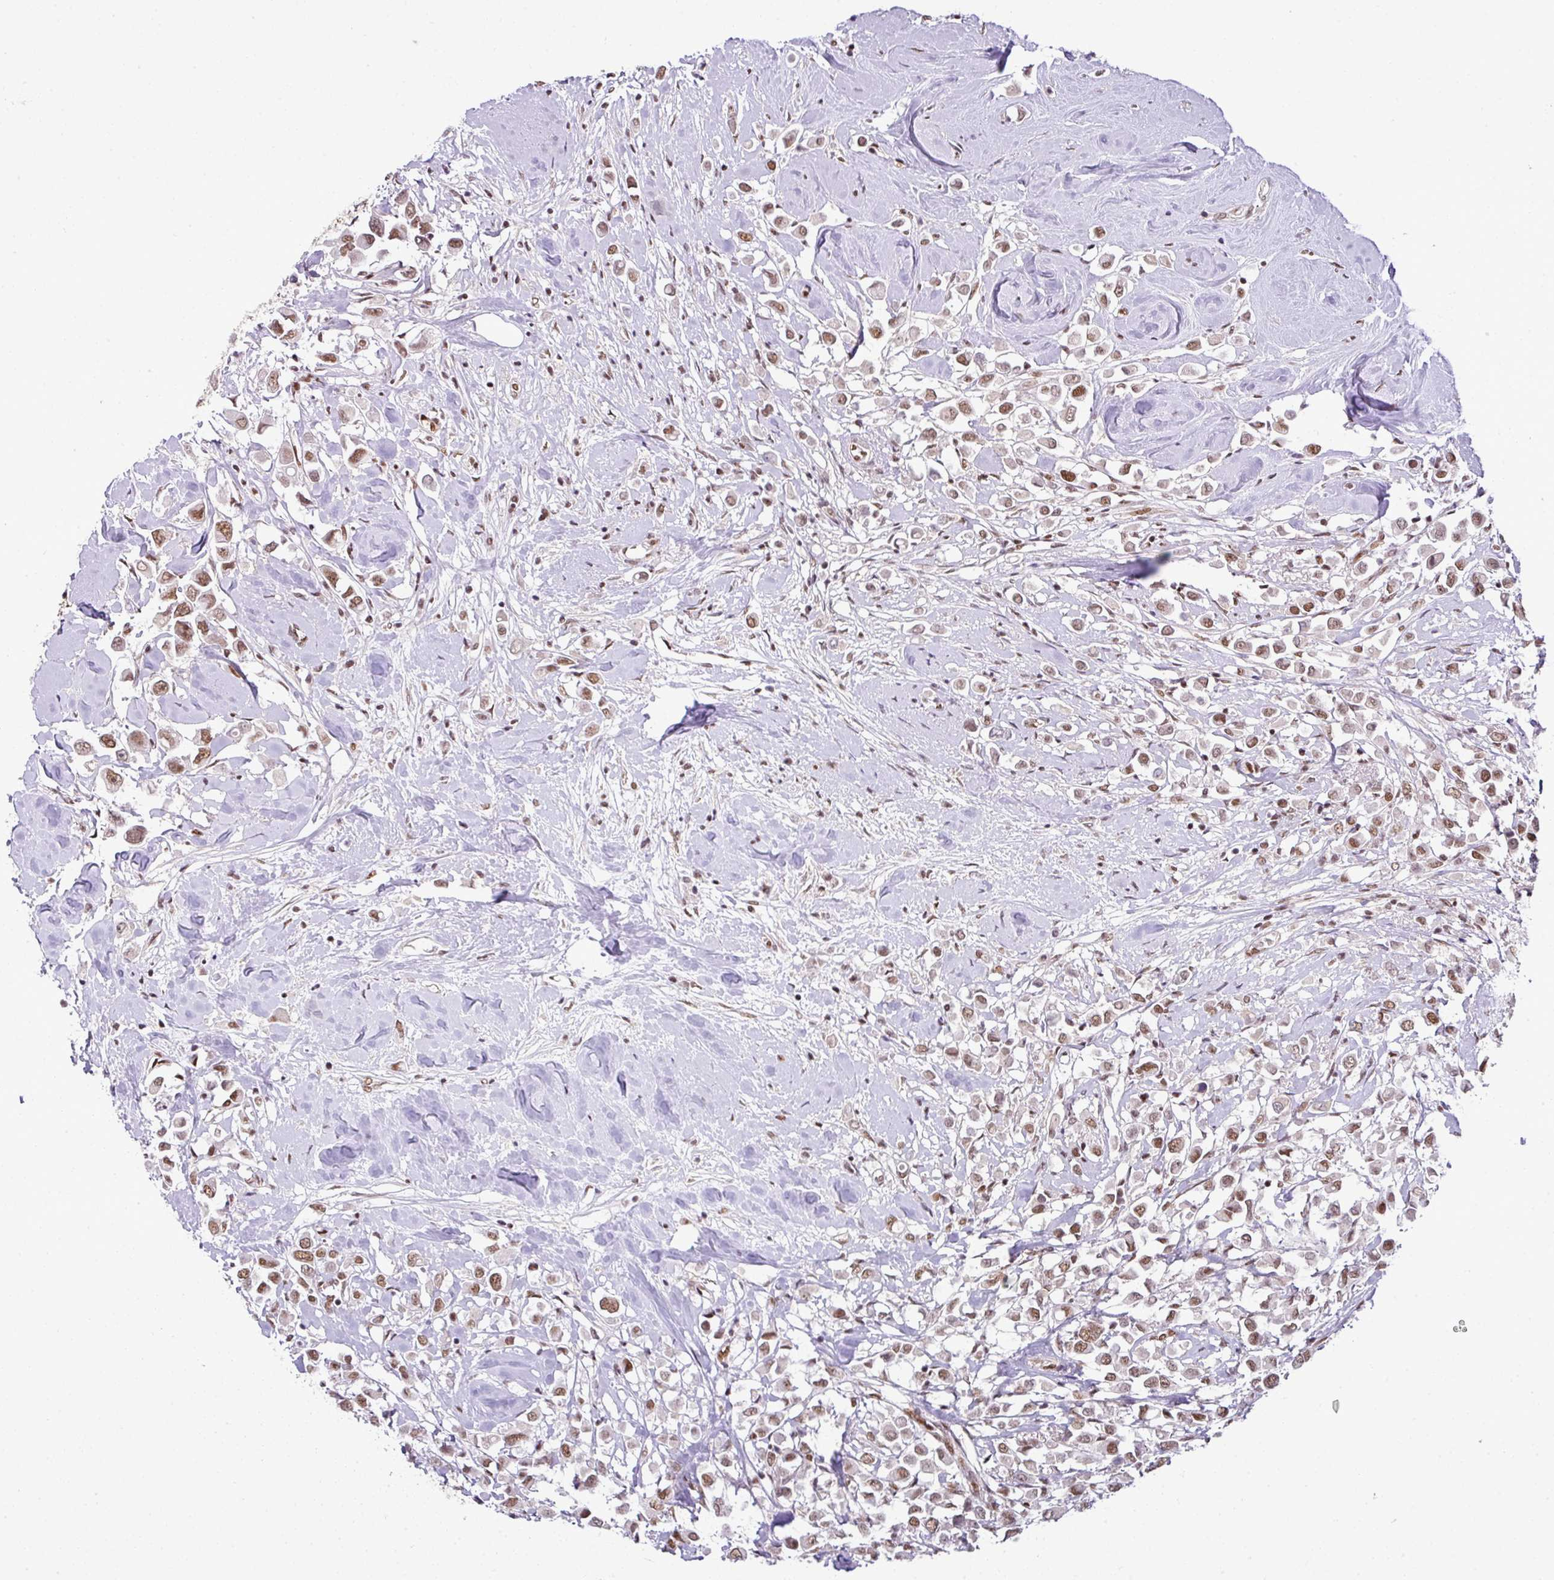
{"staining": {"intensity": "moderate", "quantity": ">75%", "location": "nuclear"}, "tissue": "breast cancer", "cell_type": "Tumor cells", "image_type": "cancer", "snomed": [{"axis": "morphology", "description": "Duct carcinoma"}, {"axis": "topography", "description": "Breast"}], "caption": "Immunohistochemical staining of human breast cancer (infiltrating ductal carcinoma) shows moderate nuclear protein staining in approximately >75% of tumor cells. (Stains: DAB (3,3'-diaminobenzidine) in brown, nuclei in blue, Microscopy: brightfield microscopy at high magnification).", "gene": "PGAP4", "patient": {"sex": "female", "age": 61}}